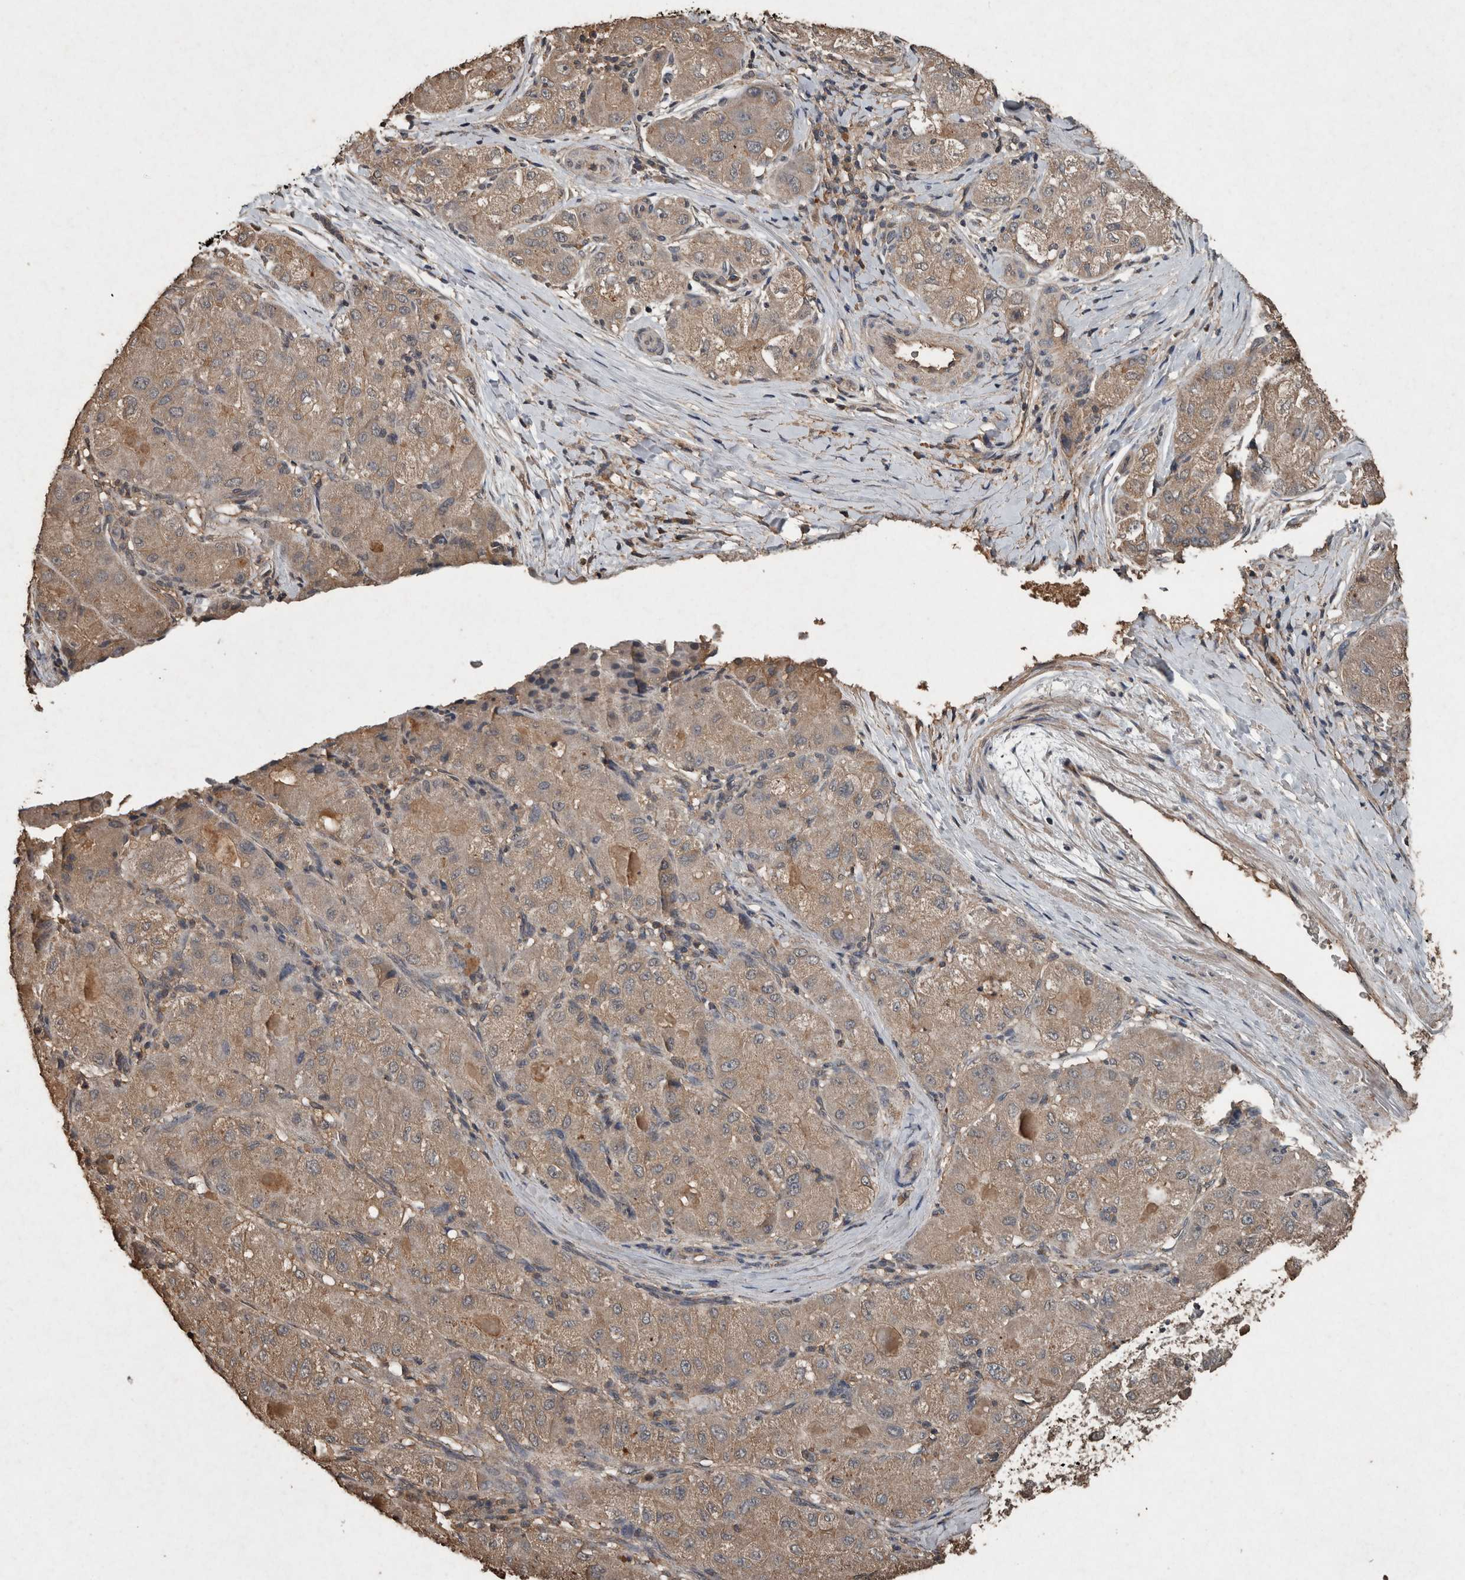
{"staining": {"intensity": "moderate", "quantity": ">75%", "location": "cytoplasmic/membranous"}, "tissue": "liver cancer", "cell_type": "Tumor cells", "image_type": "cancer", "snomed": [{"axis": "morphology", "description": "Carcinoma, Hepatocellular, NOS"}, {"axis": "topography", "description": "Liver"}], "caption": "Immunohistochemistry (IHC) micrograph of human liver cancer (hepatocellular carcinoma) stained for a protein (brown), which reveals medium levels of moderate cytoplasmic/membranous positivity in approximately >75% of tumor cells.", "gene": "FGFRL1", "patient": {"sex": "male", "age": 80}}